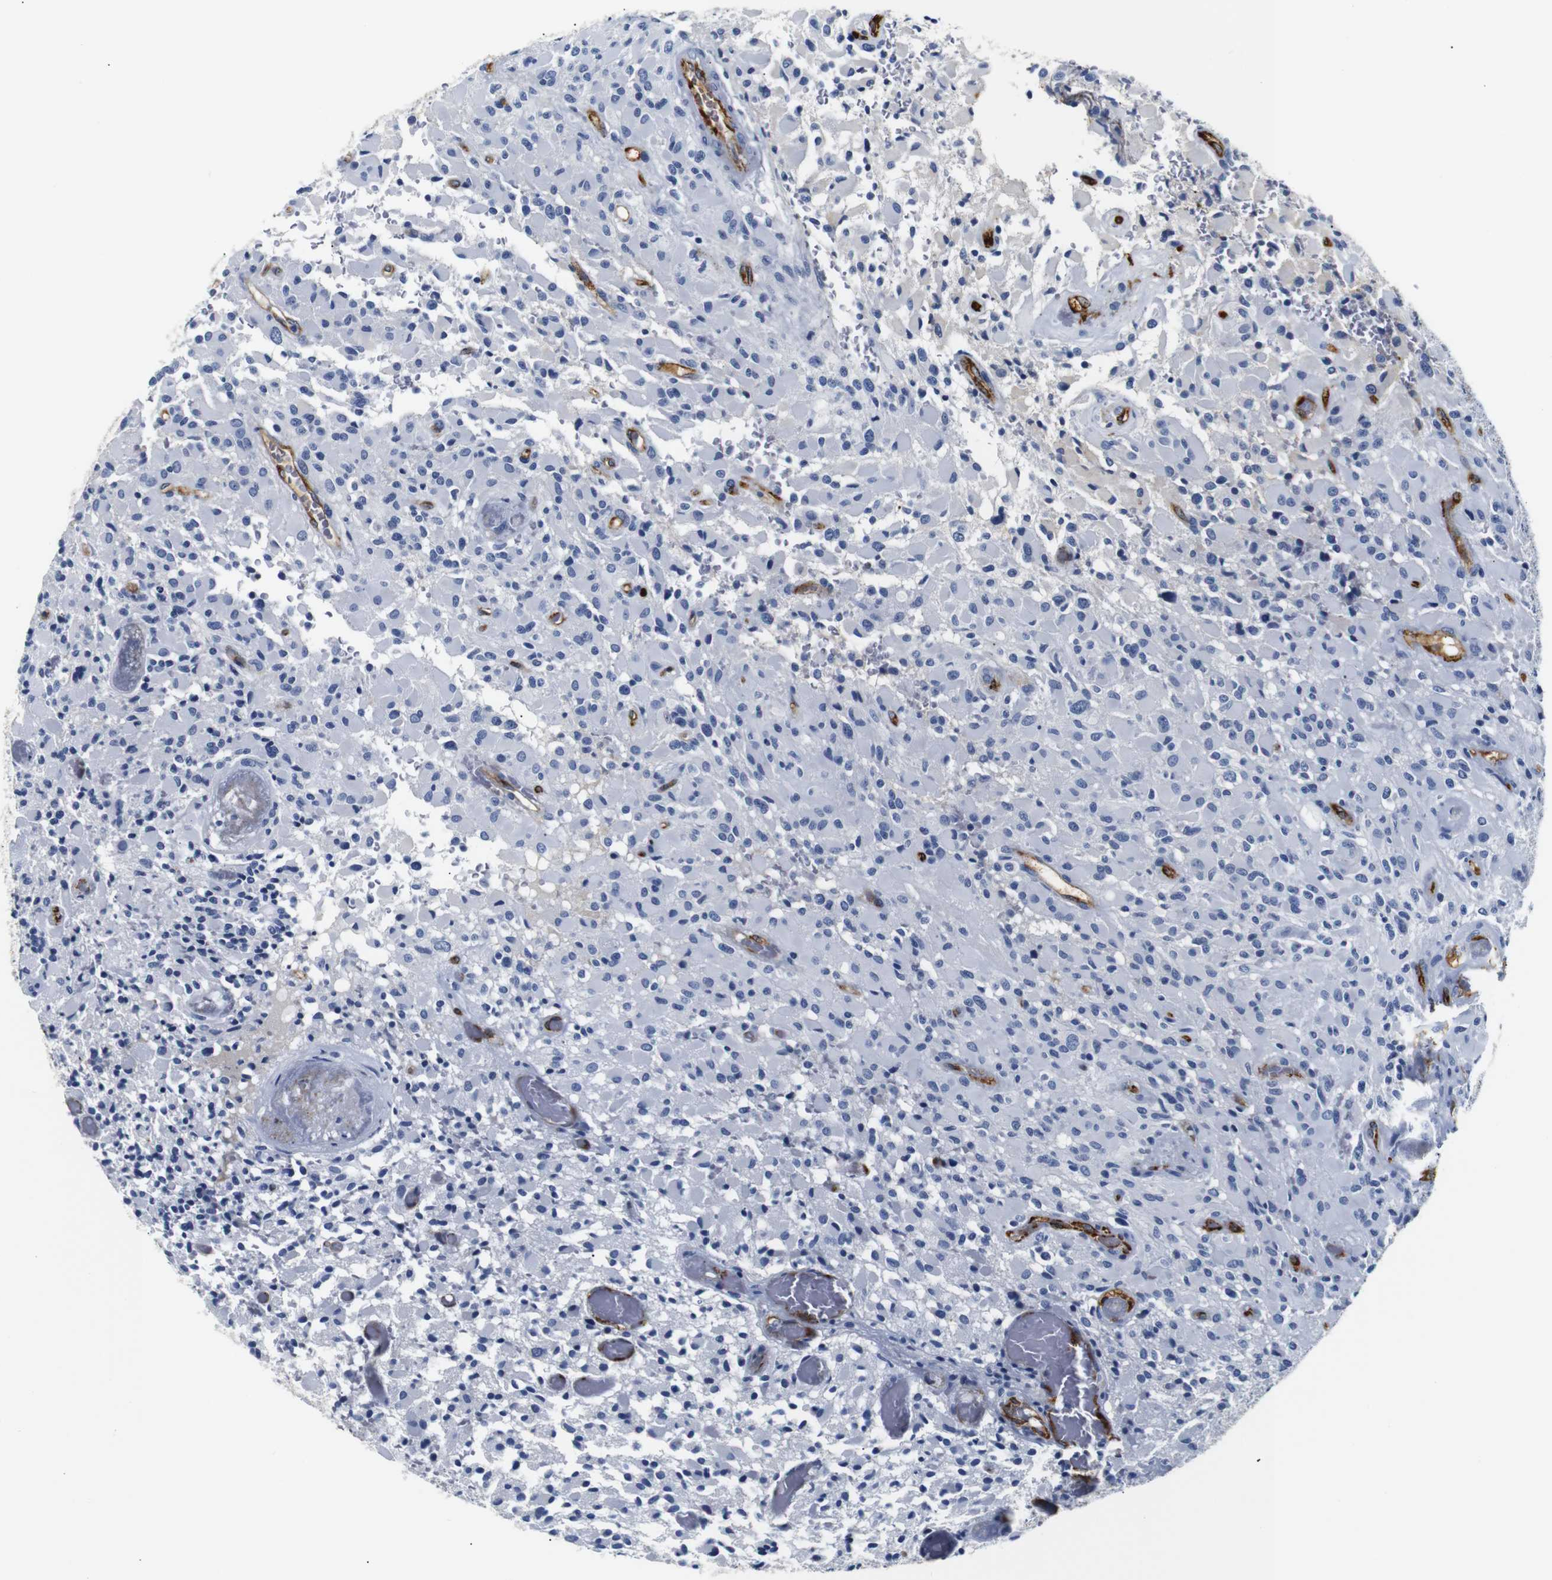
{"staining": {"intensity": "negative", "quantity": "none", "location": "none"}, "tissue": "glioma", "cell_type": "Tumor cells", "image_type": "cancer", "snomed": [{"axis": "morphology", "description": "Glioma, malignant, High grade"}, {"axis": "topography", "description": "Brain"}], "caption": "The micrograph demonstrates no staining of tumor cells in glioma. (DAB immunohistochemistry visualized using brightfield microscopy, high magnification).", "gene": "MUC4", "patient": {"sex": "male", "age": 71}}